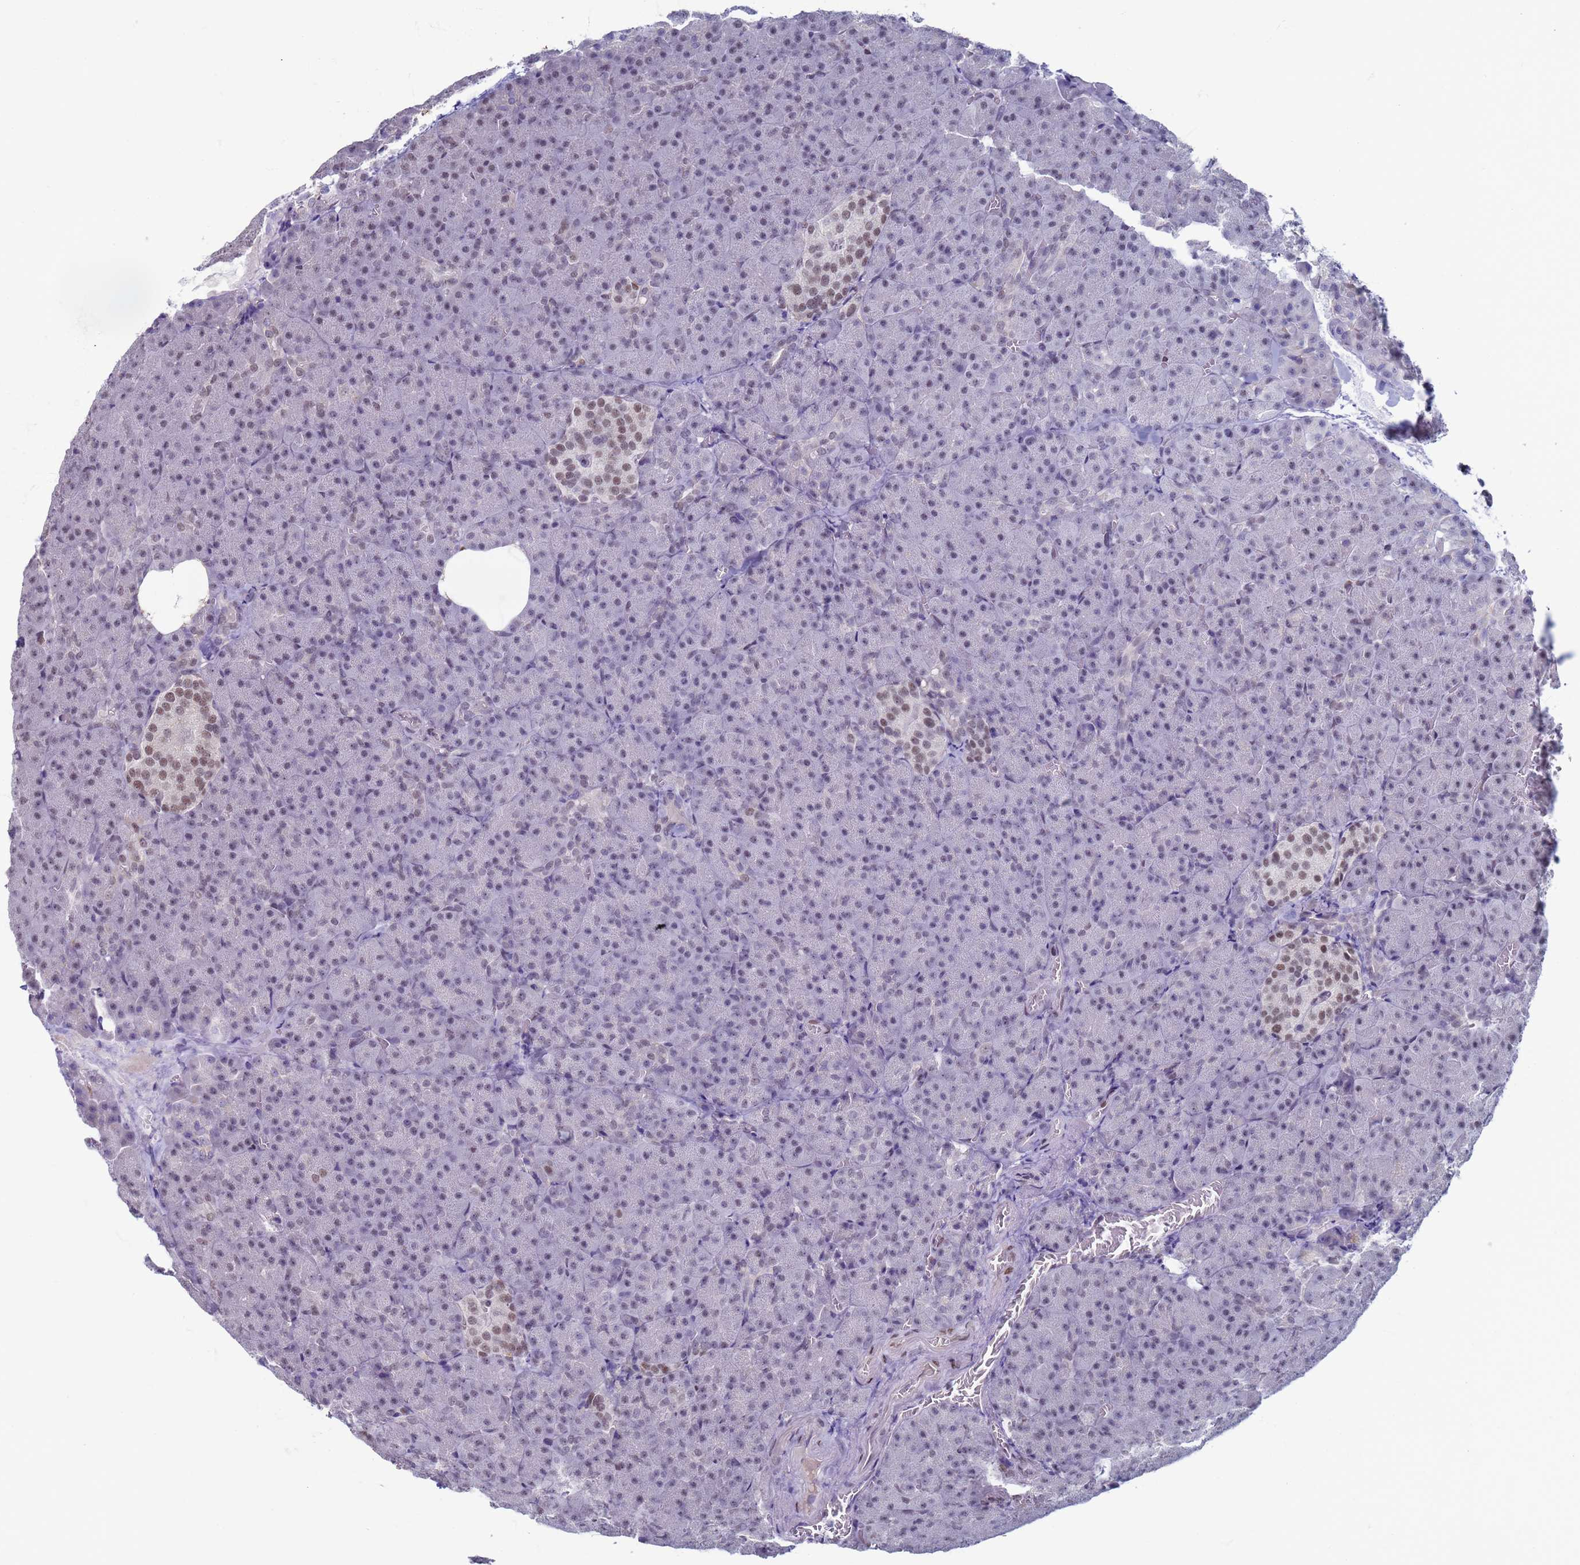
{"staining": {"intensity": "negative", "quantity": "none", "location": "none"}, "tissue": "pancreas", "cell_type": "Exocrine glandular cells", "image_type": "normal", "snomed": [{"axis": "morphology", "description": "Normal tissue, NOS"}, {"axis": "topography", "description": "Pancreas"}], "caption": "This micrograph is of normal pancreas stained with IHC to label a protein in brown with the nuclei are counter-stained blue. There is no staining in exocrine glandular cells.", "gene": "SAE1", "patient": {"sex": "female", "age": 74}}